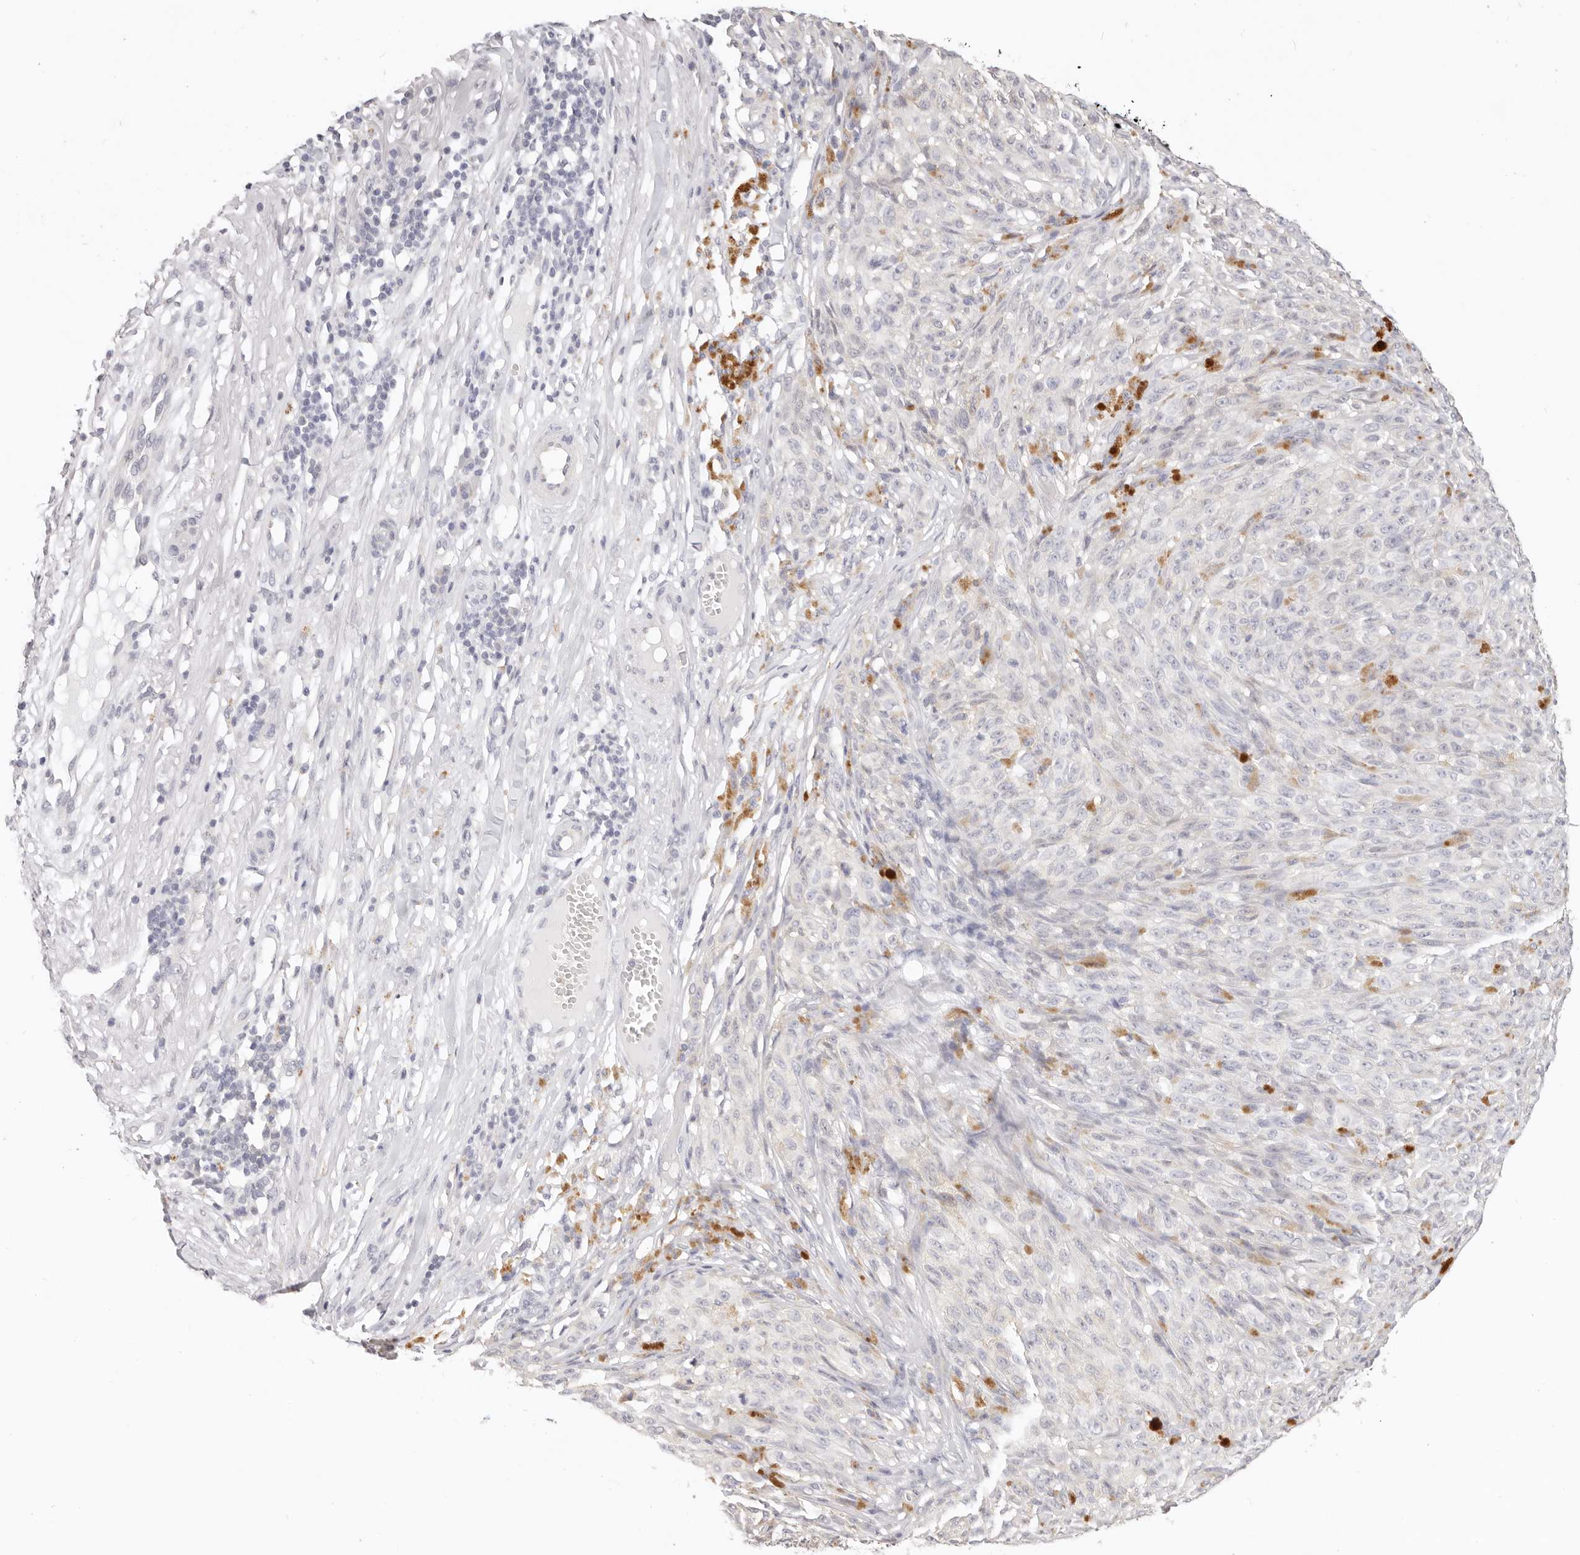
{"staining": {"intensity": "weak", "quantity": ">75%", "location": "cytoplasmic/membranous"}, "tissue": "melanoma", "cell_type": "Tumor cells", "image_type": "cancer", "snomed": [{"axis": "morphology", "description": "Malignant melanoma, NOS"}, {"axis": "topography", "description": "Skin"}], "caption": "Immunohistochemical staining of human melanoma displays low levels of weak cytoplasmic/membranous protein expression in about >75% of tumor cells.", "gene": "GGPS1", "patient": {"sex": "female", "age": 82}}